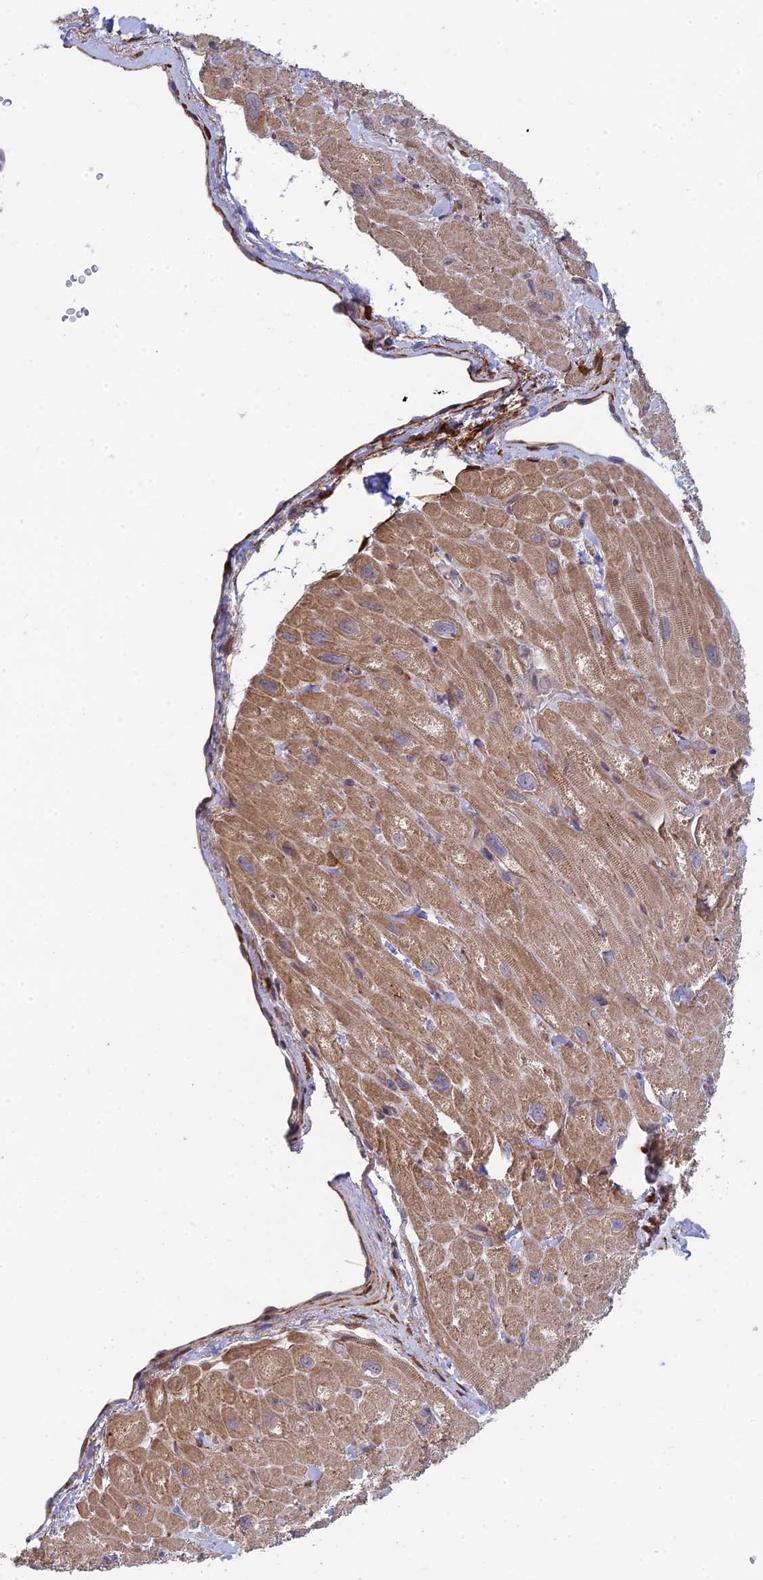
{"staining": {"intensity": "moderate", "quantity": "25%-75%", "location": "cytoplasmic/membranous"}, "tissue": "heart muscle", "cell_type": "Cardiomyocytes", "image_type": "normal", "snomed": [{"axis": "morphology", "description": "Normal tissue, NOS"}, {"axis": "topography", "description": "Heart"}], "caption": "High-magnification brightfield microscopy of unremarkable heart muscle stained with DAB (3,3'-diaminobenzidine) (brown) and counterstained with hematoxylin (blue). cardiomyocytes exhibit moderate cytoplasmic/membranous expression is present in about25%-75% of cells.", "gene": "INCA1", "patient": {"sex": "male", "age": 65}}